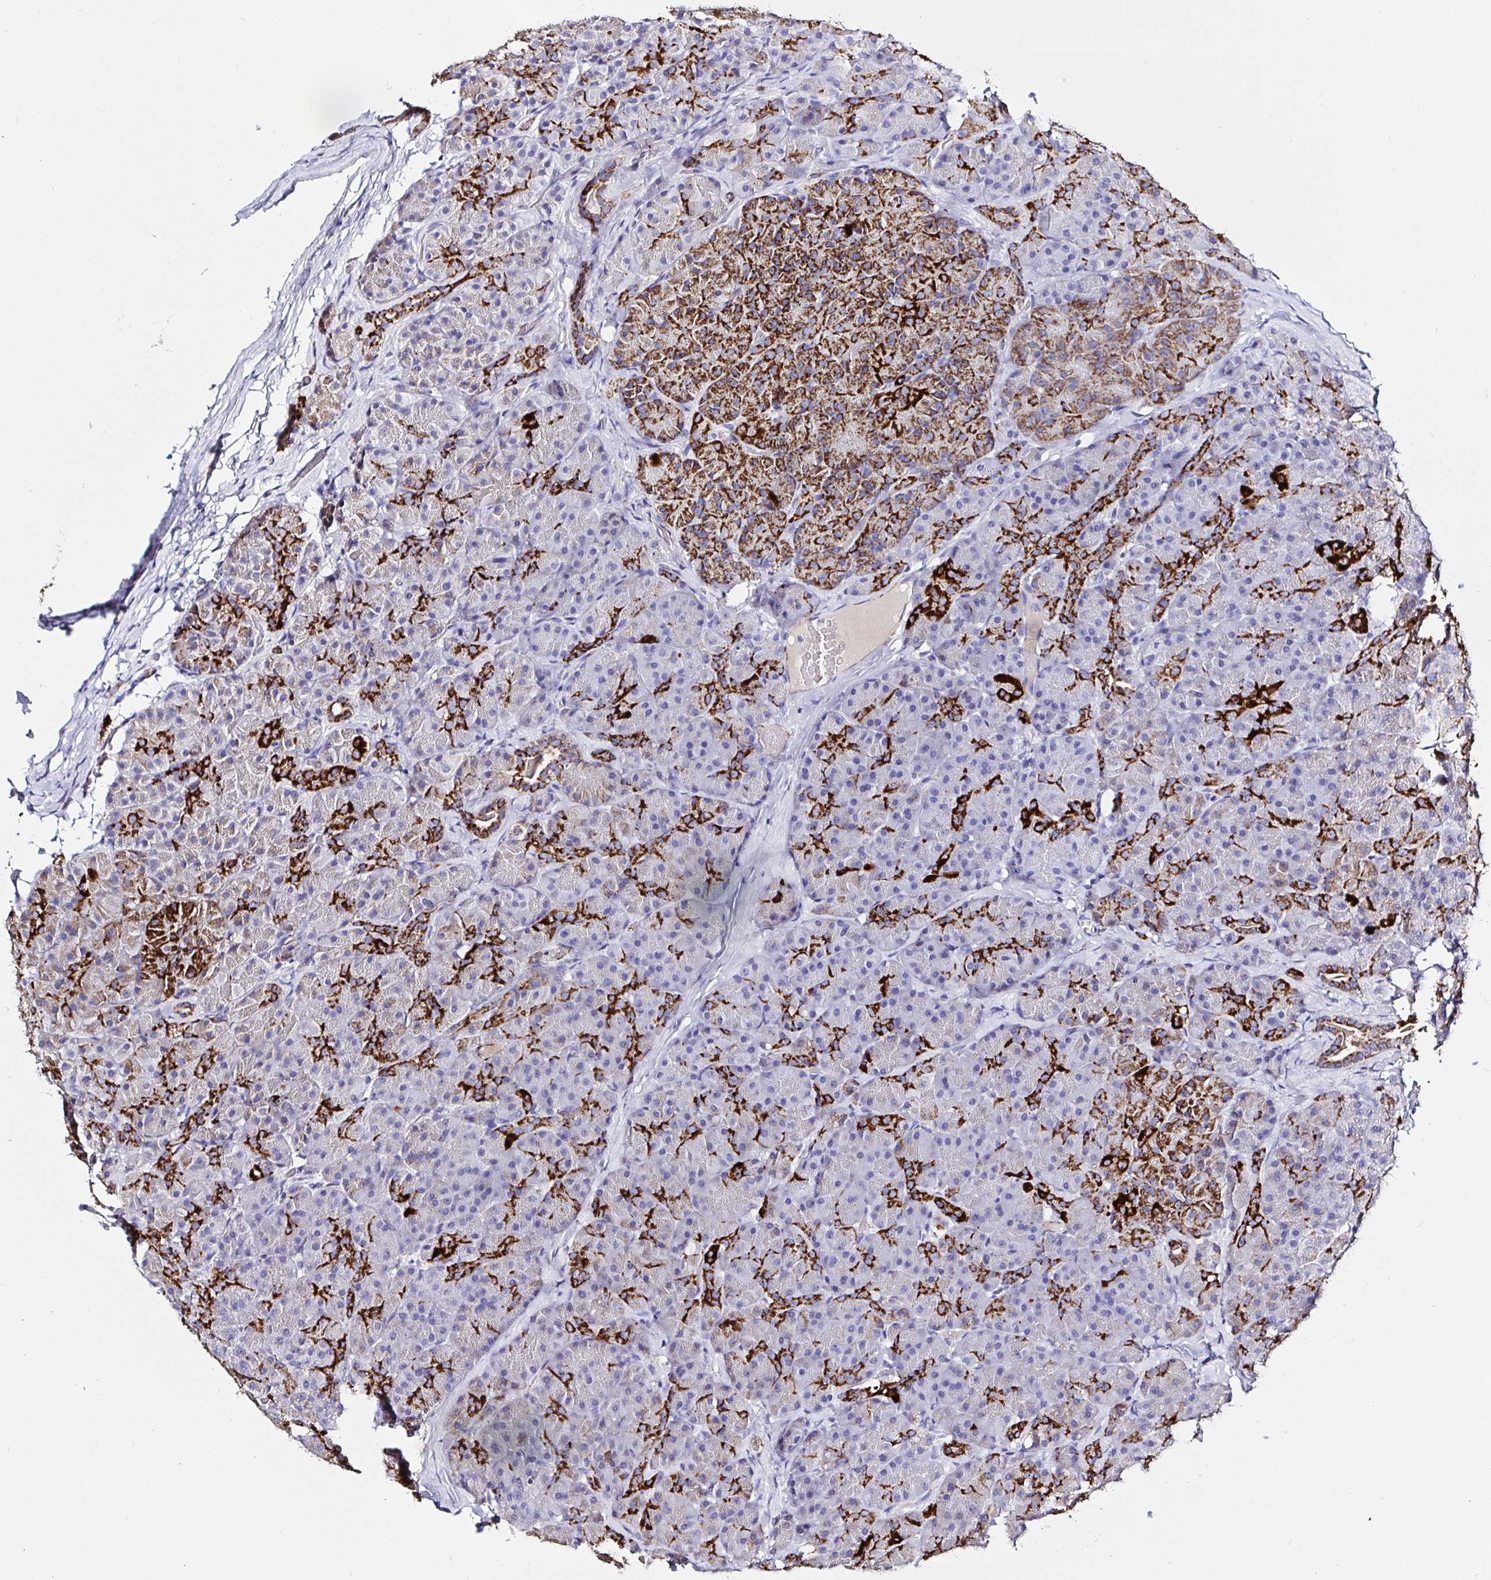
{"staining": {"intensity": "strong", "quantity": "25%-75%", "location": "cytoplasmic/membranous"}, "tissue": "pancreas", "cell_type": "Exocrine glandular cells", "image_type": "normal", "snomed": [{"axis": "morphology", "description": "Normal tissue, NOS"}, {"axis": "topography", "description": "Pancreas"}], "caption": "Immunohistochemical staining of normal pancreas reveals strong cytoplasmic/membranous protein staining in about 25%-75% of exocrine glandular cells. Using DAB (brown) and hematoxylin (blue) stains, captured at high magnification using brightfield microscopy.", "gene": "MAOA", "patient": {"sex": "male", "age": 57}}